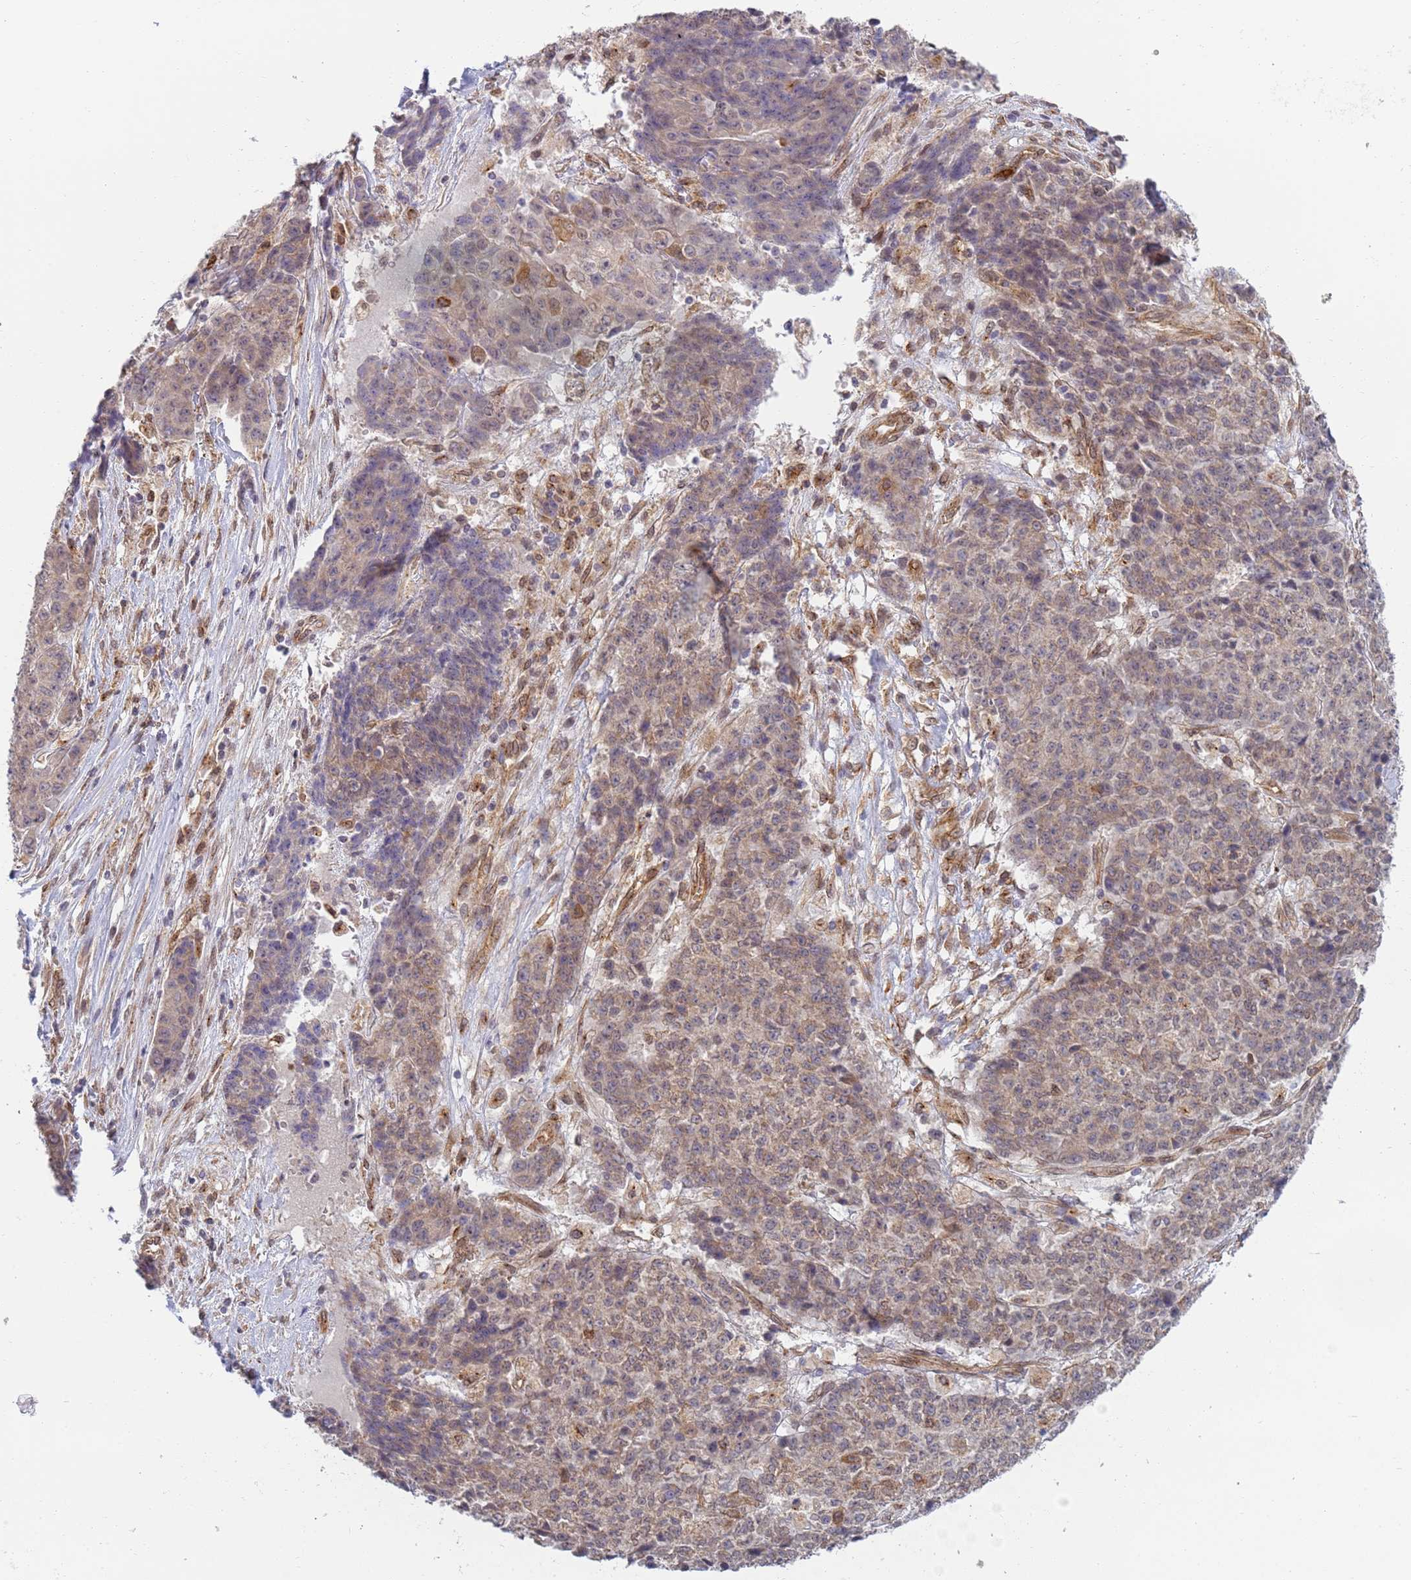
{"staining": {"intensity": "weak", "quantity": "25%-75%", "location": "cytoplasmic/membranous,nuclear"}, "tissue": "ovarian cancer", "cell_type": "Tumor cells", "image_type": "cancer", "snomed": [{"axis": "morphology", "description": "Carcinoma, endometroid"}, {"axis": "topography", "description": "Ovary"}], "caption": "This image displays ovarian endometroid carcinoma stained with IHC to label a protein in brown. The cytoplasmic/membranous and nuclear of tumor cells show weak positivity for the protein. Nuclei are counter-stained blue.", "gene": "CEP170", "patient": {"sex": "female", "age": 42}}